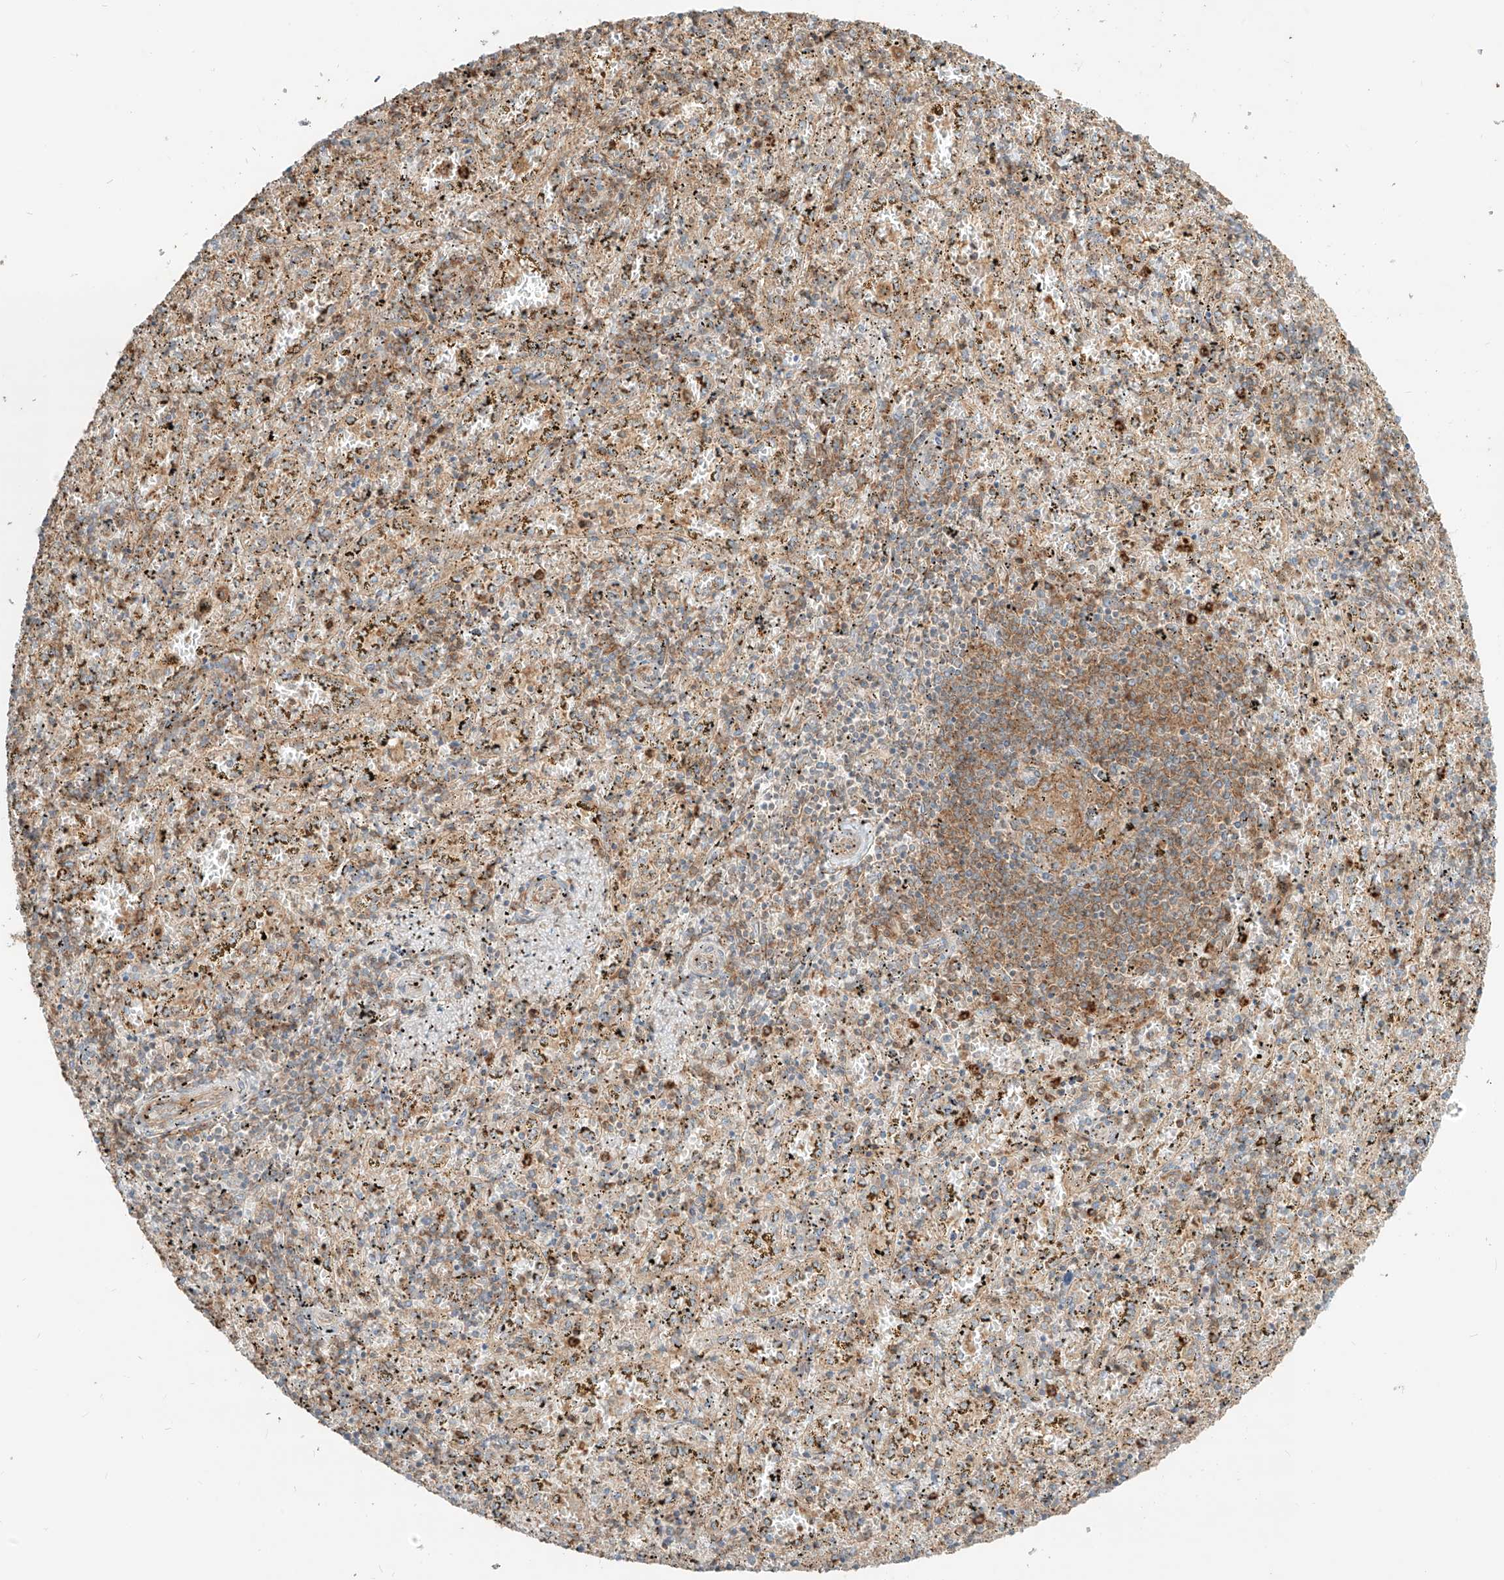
{"staining": {"intensity": "moderate", "quantity": "25%-75%", "location": "cytoplasmic/membranous"}, "tissue": "spleen", "cell_type": "Cells in red pulp", "image_type": "normal", "snomed": [{"axis": "morphology", "description": "Normal tissue, NOS"}, {"axis": "topography", "description": "Spleen"}], "caption": "Protein analysis of benign spleen demonstrates moderate cytoplasmic/membranous expression in about 25%-75% of cells in red pulp. The protein is shown in brown color, while the nuclei are stained blue.", "gene": "CCDC115", "patient": {"sex": "male", "age": 11}}